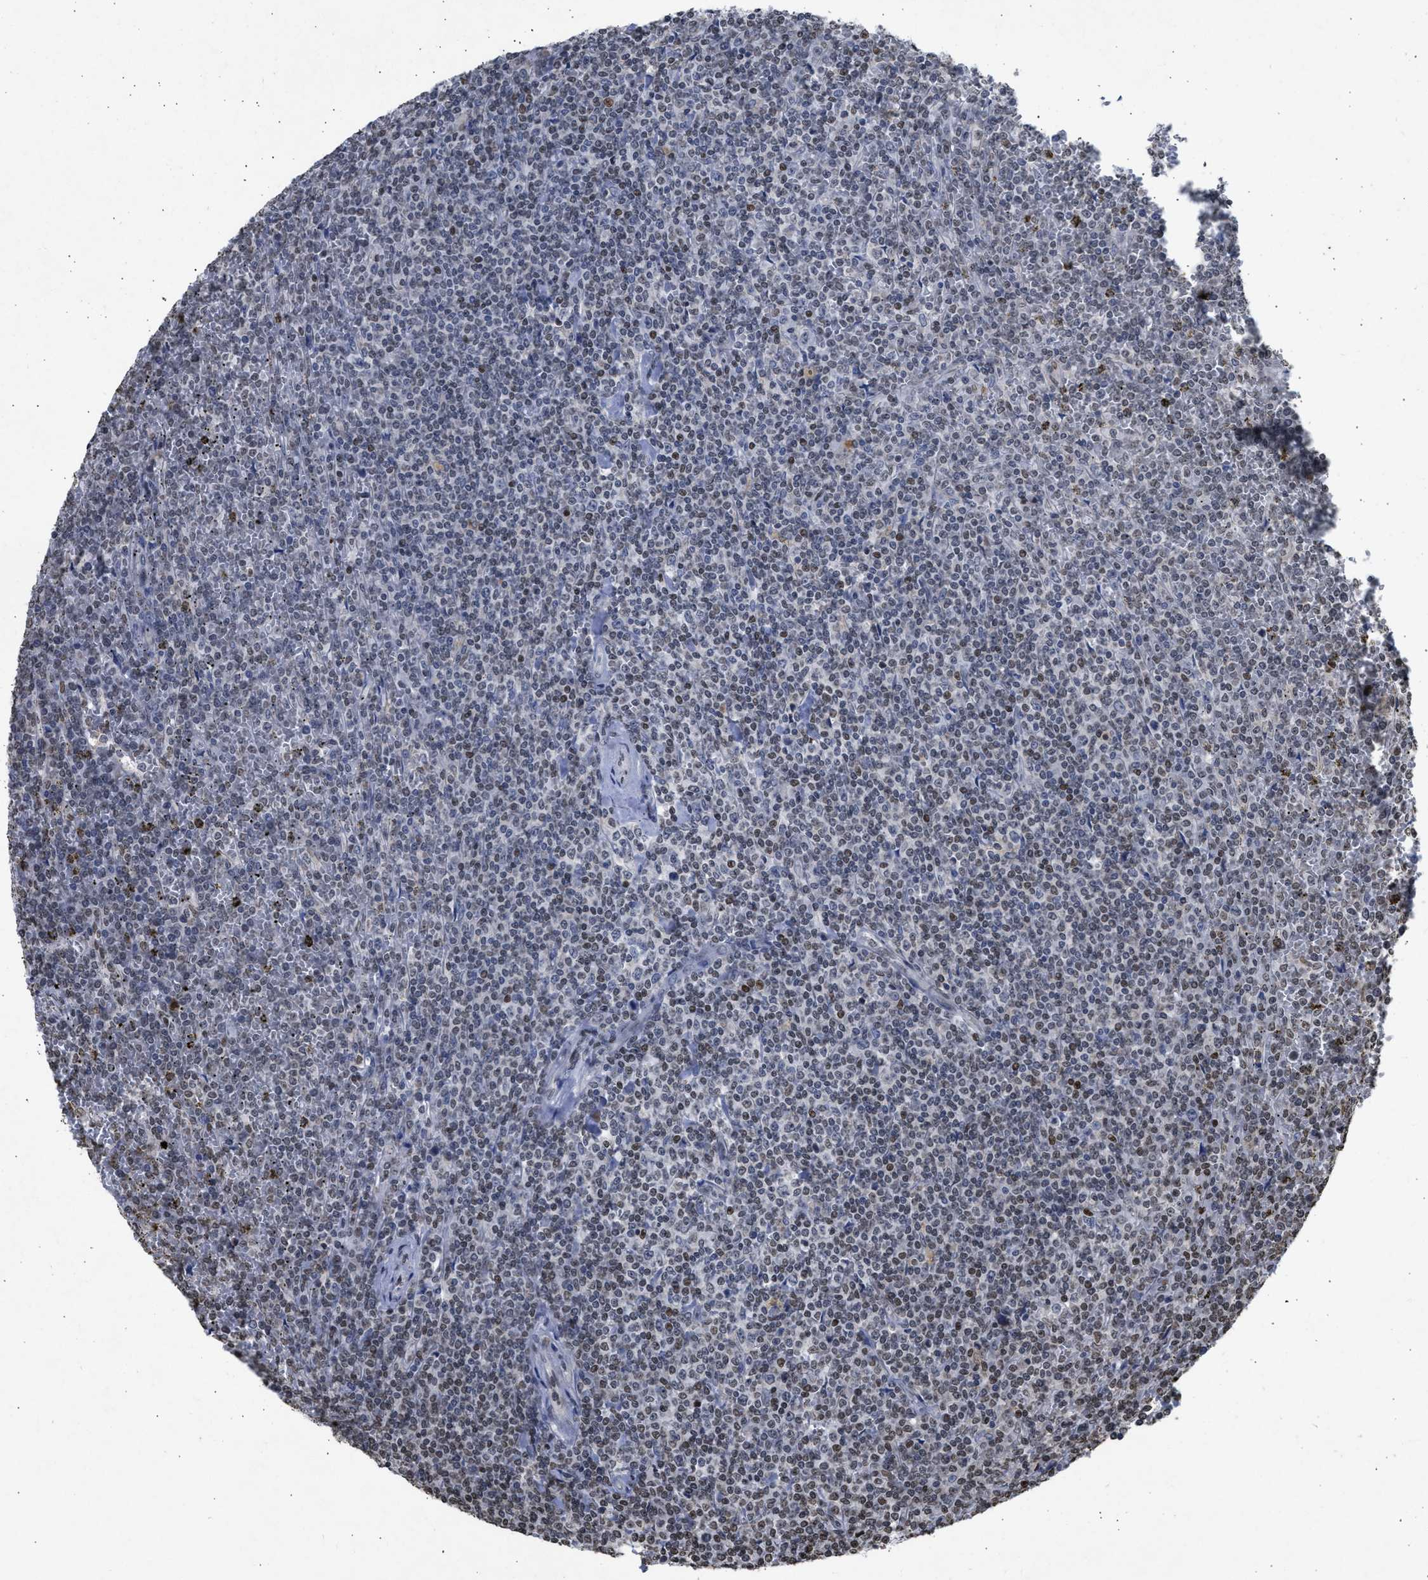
{"staining": {"intensity": "weak", "quantity": "<25%", "location": "nuclear"}, "tissue": "lymphoma", "cell_type": "Tumor cells", "image_type": "cancer", "snomed": [{"axis": "morphology", "description": "Malignant lymphoma, non-Hodgkin's type, Low grade"}, {"axis": "topography", "description": "Spleen"}], "caption": "Image shows no significant protein expression in tumor cells of malignant lymphoma, non-Hodgkin's type (low-grade). The staining is performed using DAB brown chromogen with nuclei counter-stained in using hematoxylin.", "gene": "NUP35", "patient": {"sex": "female", "age": 19}}